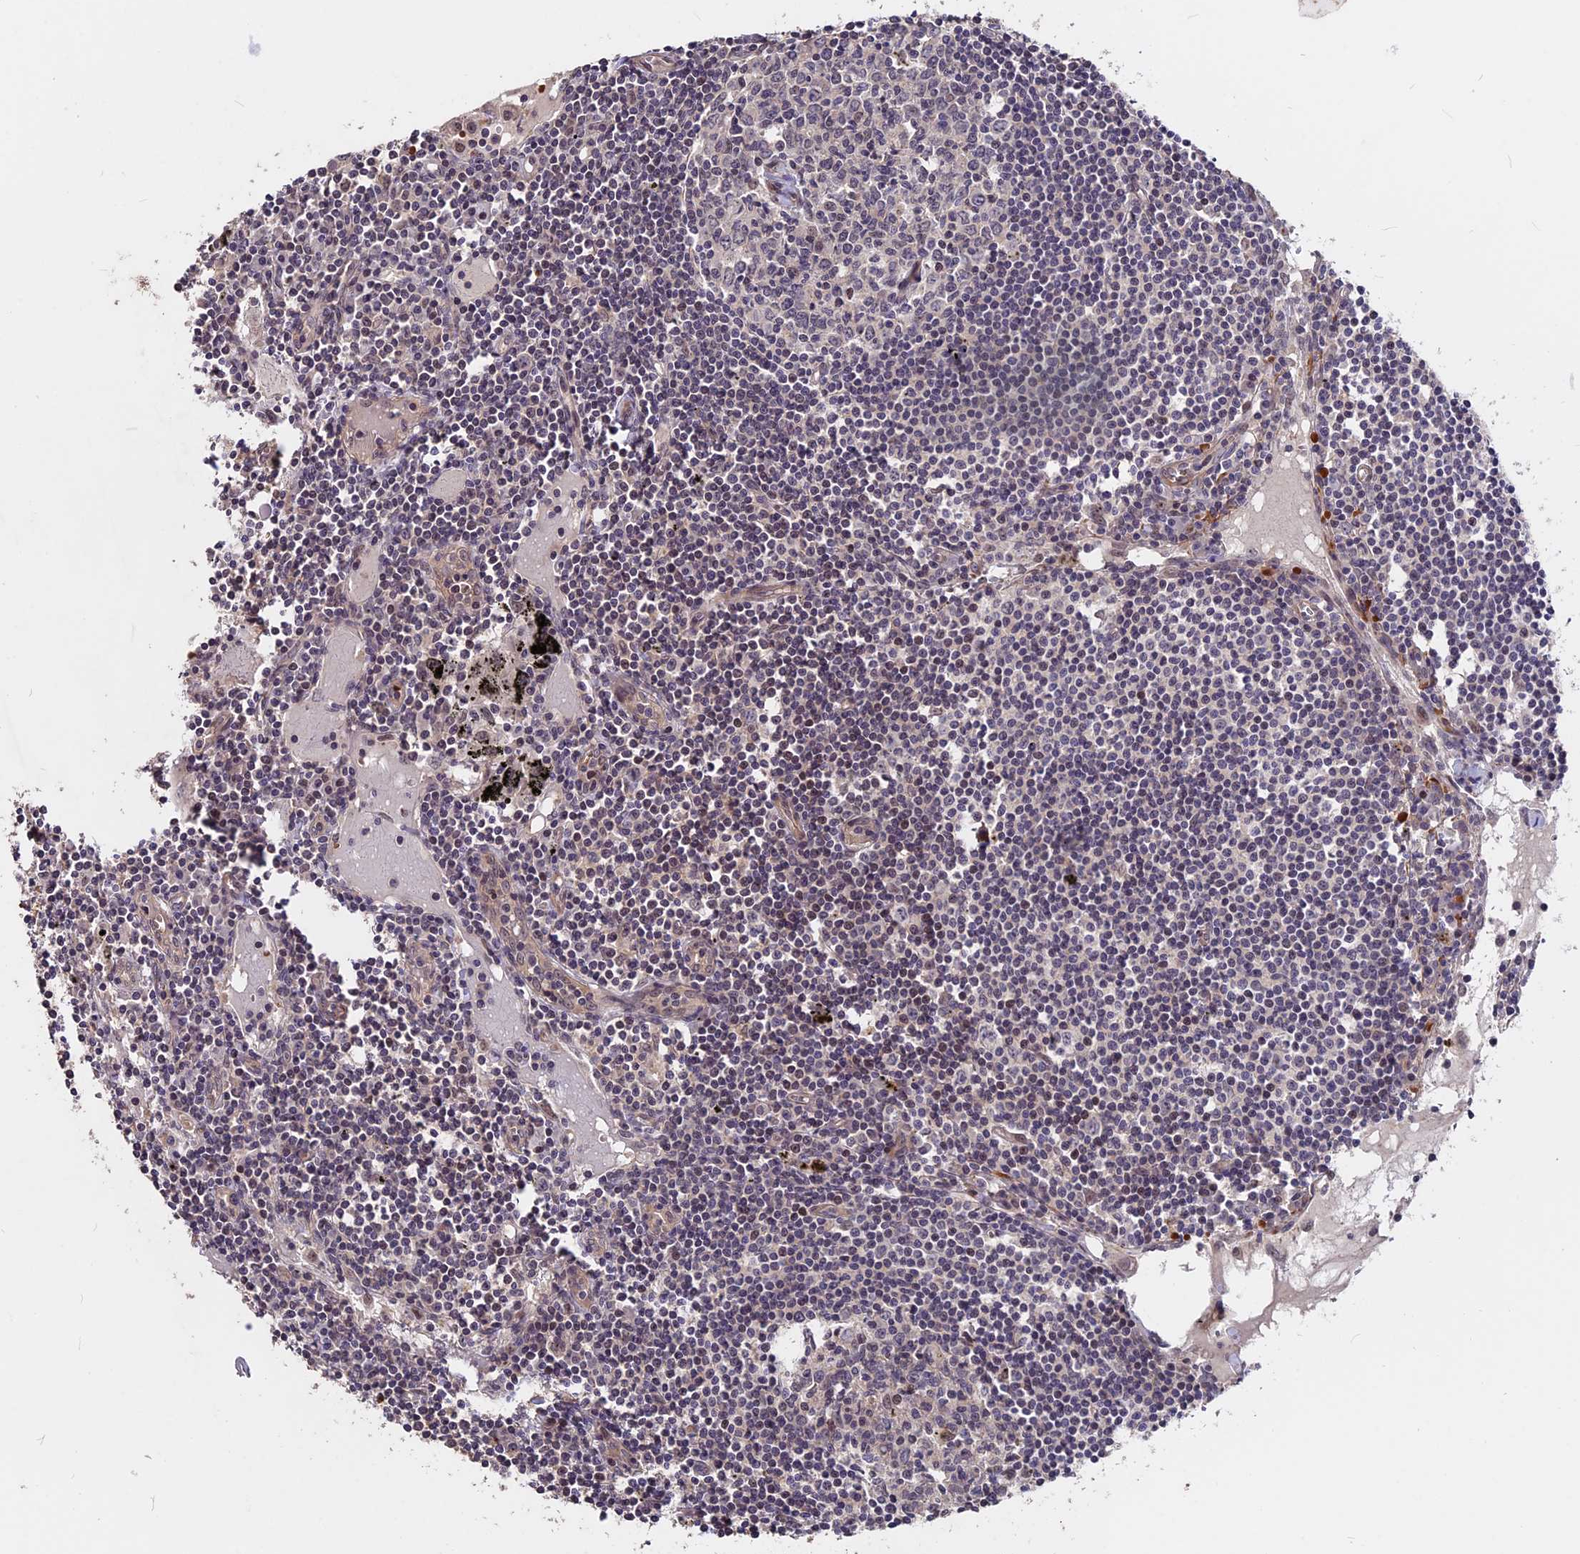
{"staining": {"intensity": "negative", "quantity": "none", "location": "none"}, "tissue": "lymph node", "cell_type": "Germinal center cells", "image_type": "normal", "snomed": [{"axis": "morphology", "description": "Normal tissue, NOS"}, {"axis": "topography", "description": "Lymph node"}], "caption": "Photomicrograph shows no significant protein expression in germinal center cells of normal lymph node.", "gene": "ZC3H10", "patient": {"sex": "male", "age": 74}}